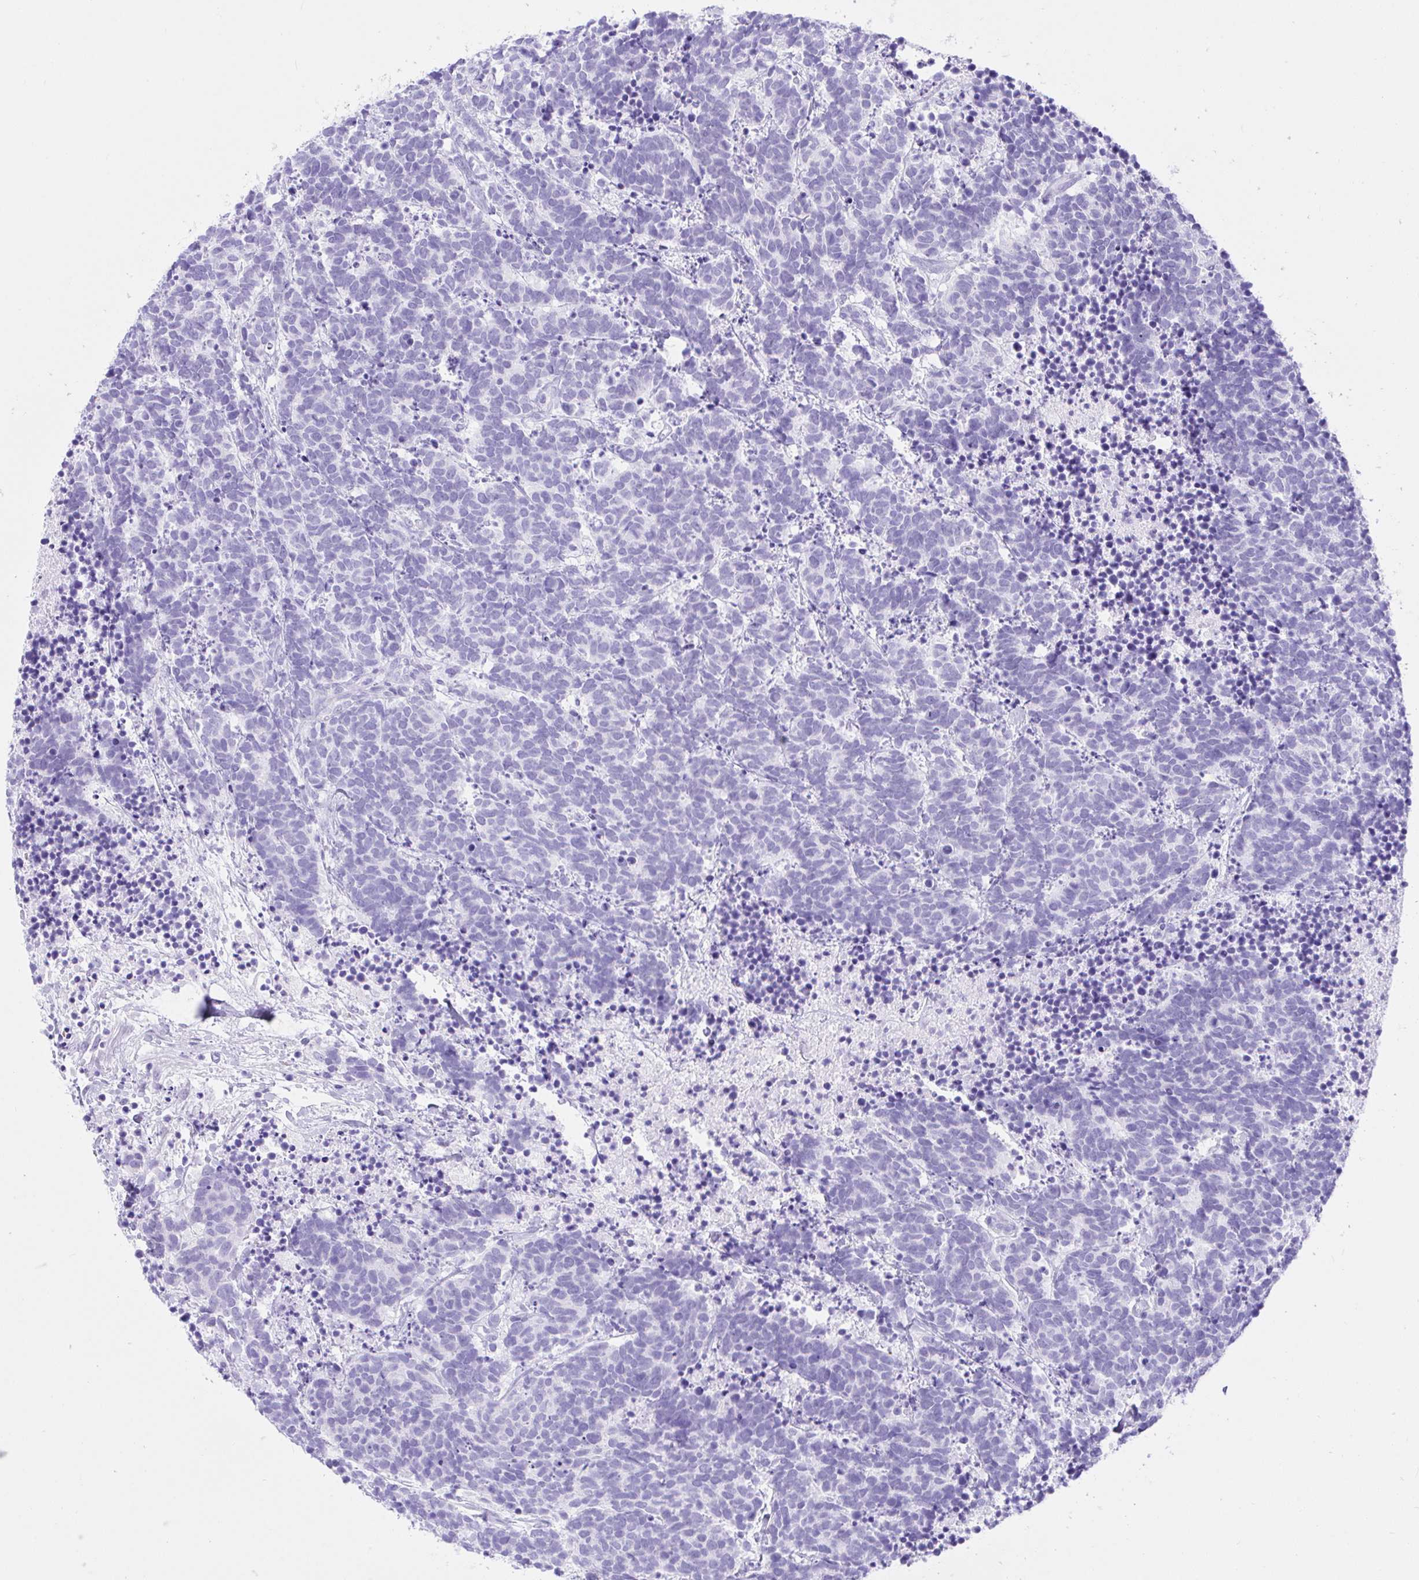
{"staining": {"intensity": "negative", "quantity": "none", "location": "none"}, "tissue": "carcinoid", "cell_type": "Tumor cells", "image_type": "cancer", "snomed": [{"axis": "morphology", "description": "Carcinoma, NOS"}, {"axis": "morphology", "description": "Carcinoid, malignant, NOS"}, {"axis": "topography", "description": "Prostate"}], "caption": "The histopathology image displays no staining of tumor cells in carcinoma.", "gene": "SEL1L2", "patient": {"sex": "male", "age": 57}}